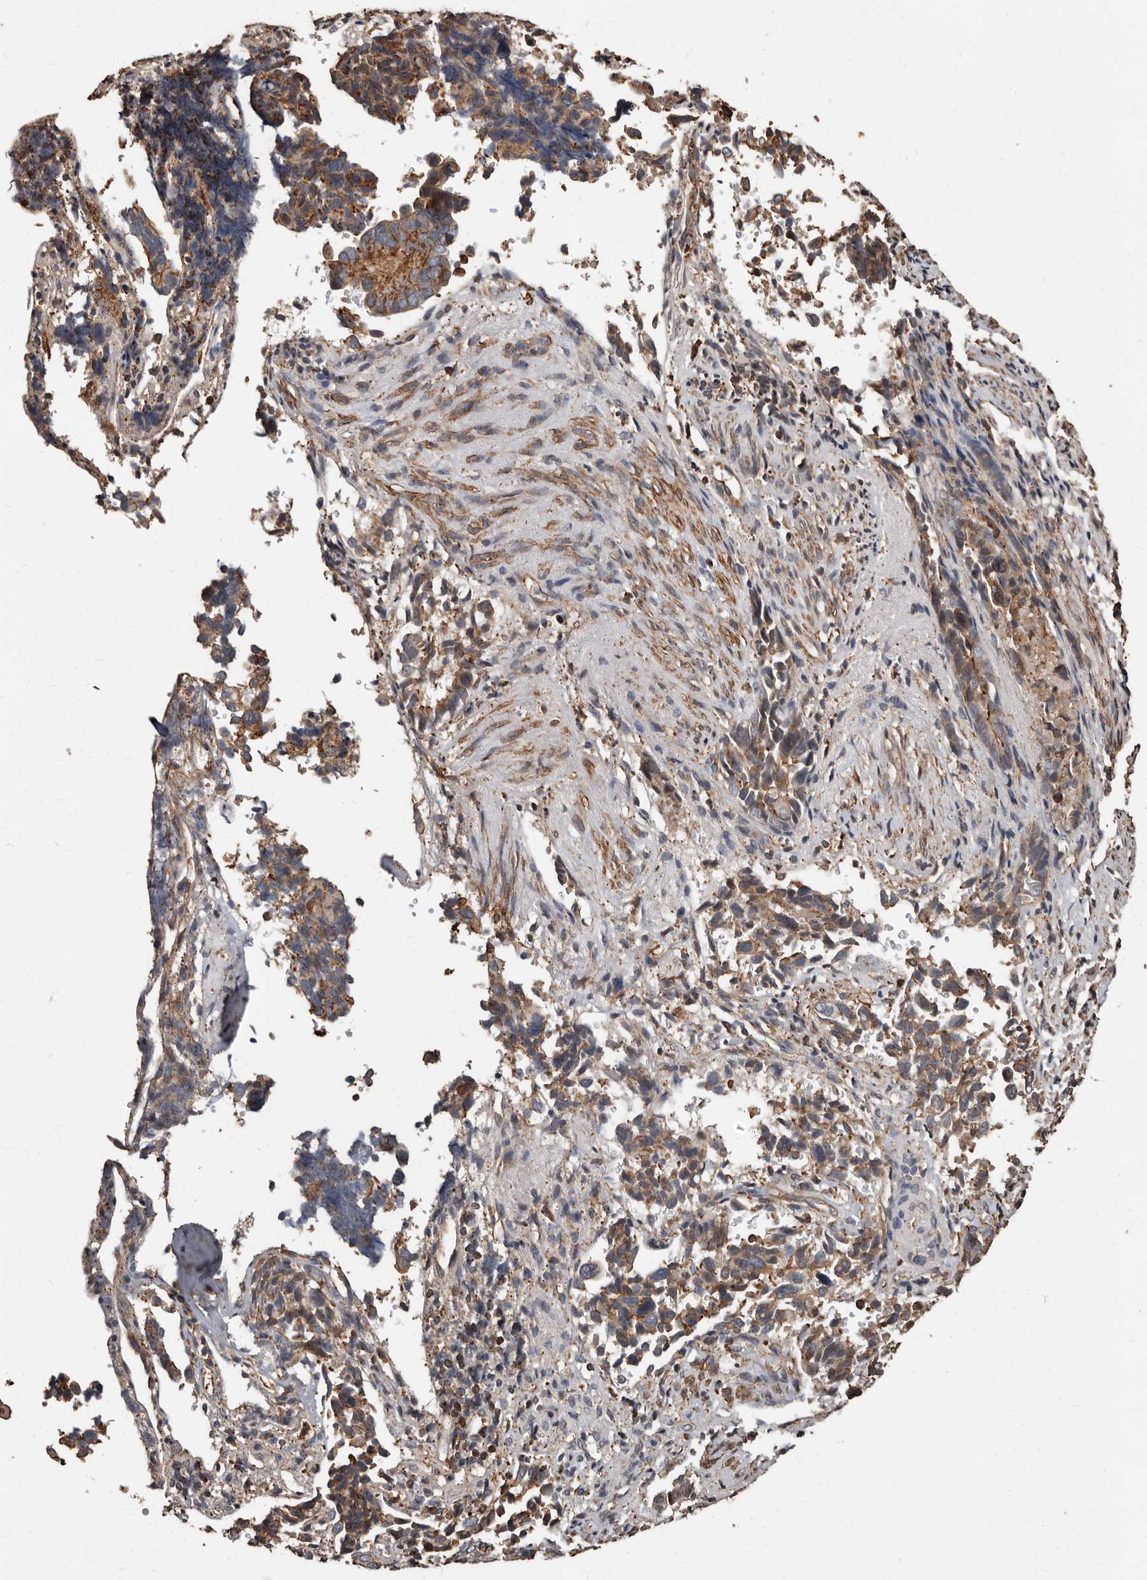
{"staining": {"intensity": "moderate", "quantity": ">75%", "location": "cytoplasmic/membranous"}, "tissue": "liver cancer", "cell_type": "Tumor cells", "image_type": "cancer", "snomed": [{"axis": "morphology", "description": "Cholangiocarcinoma"}, {"axis": "topography", "description": "Liver"}], "caption": "This micrograph shows IHC staining of liver cancer, with medium moderate cytoplasmic/membranous staining in approximately >75% of tumor cells.", "gene": "GSK3A", "patient": {"sex": "female", "age": 79}}